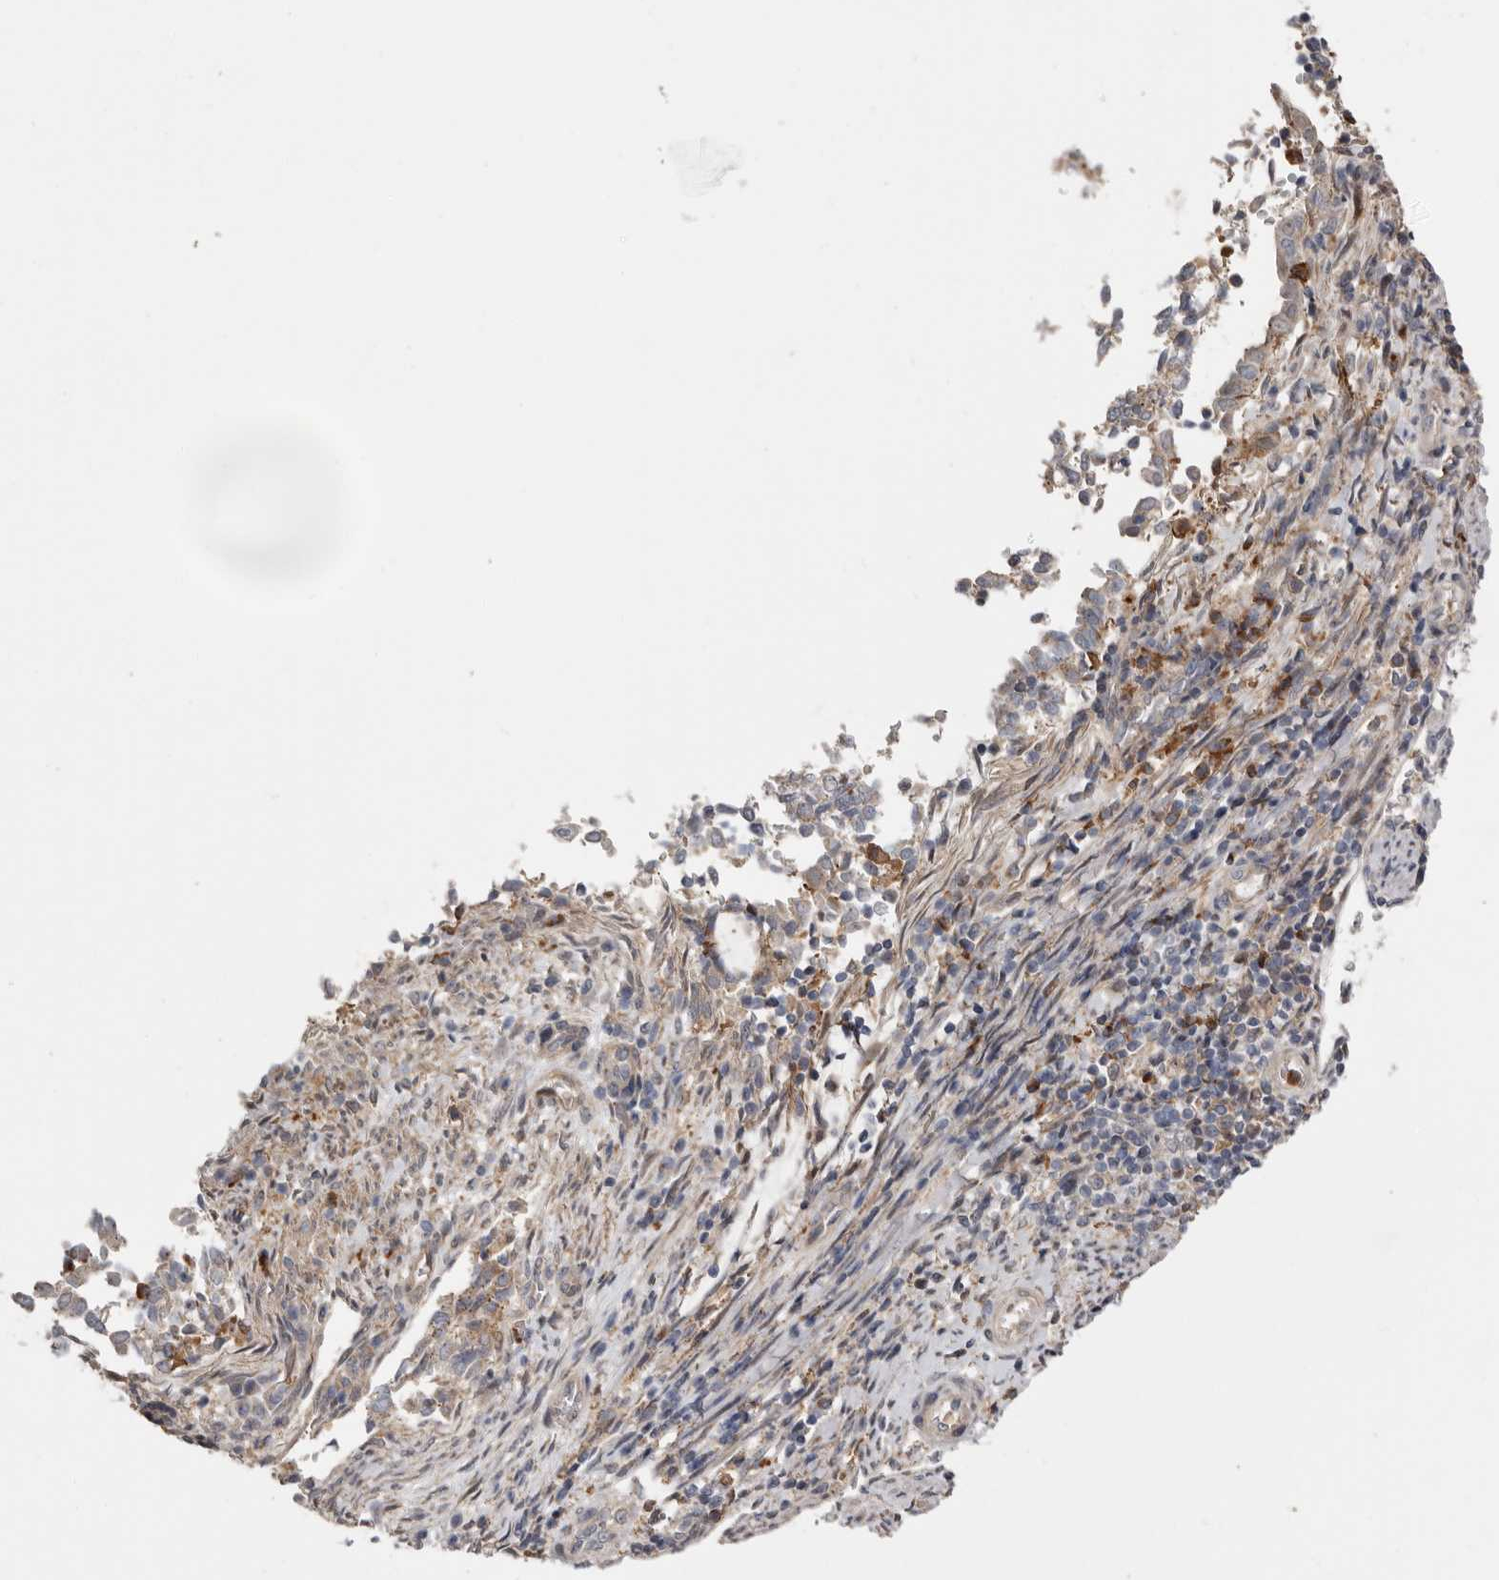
{"staining": {"intensity": "weak", "quantity": "<25%", "location": "cytoplasmic/membranous"}, "tissue": "endometrial cancer", "cell_type": "Tumor cells", "image_type": "cancer", "snomed": [{"axis": "morphology", "description": "Adenocarcinoma, NOS"}, {"axis": "topography", "description": "Endometrium"}], "caption": "High magnification brightfield microscopy of endometrial cancer (adenocarcinoma) stained with DAB (brown) and counterstained with hematoxylin (blue): tumor cells show no significant expression.", "gene": "MSRB2", "patient": {"sex": "female", "age": 80}}